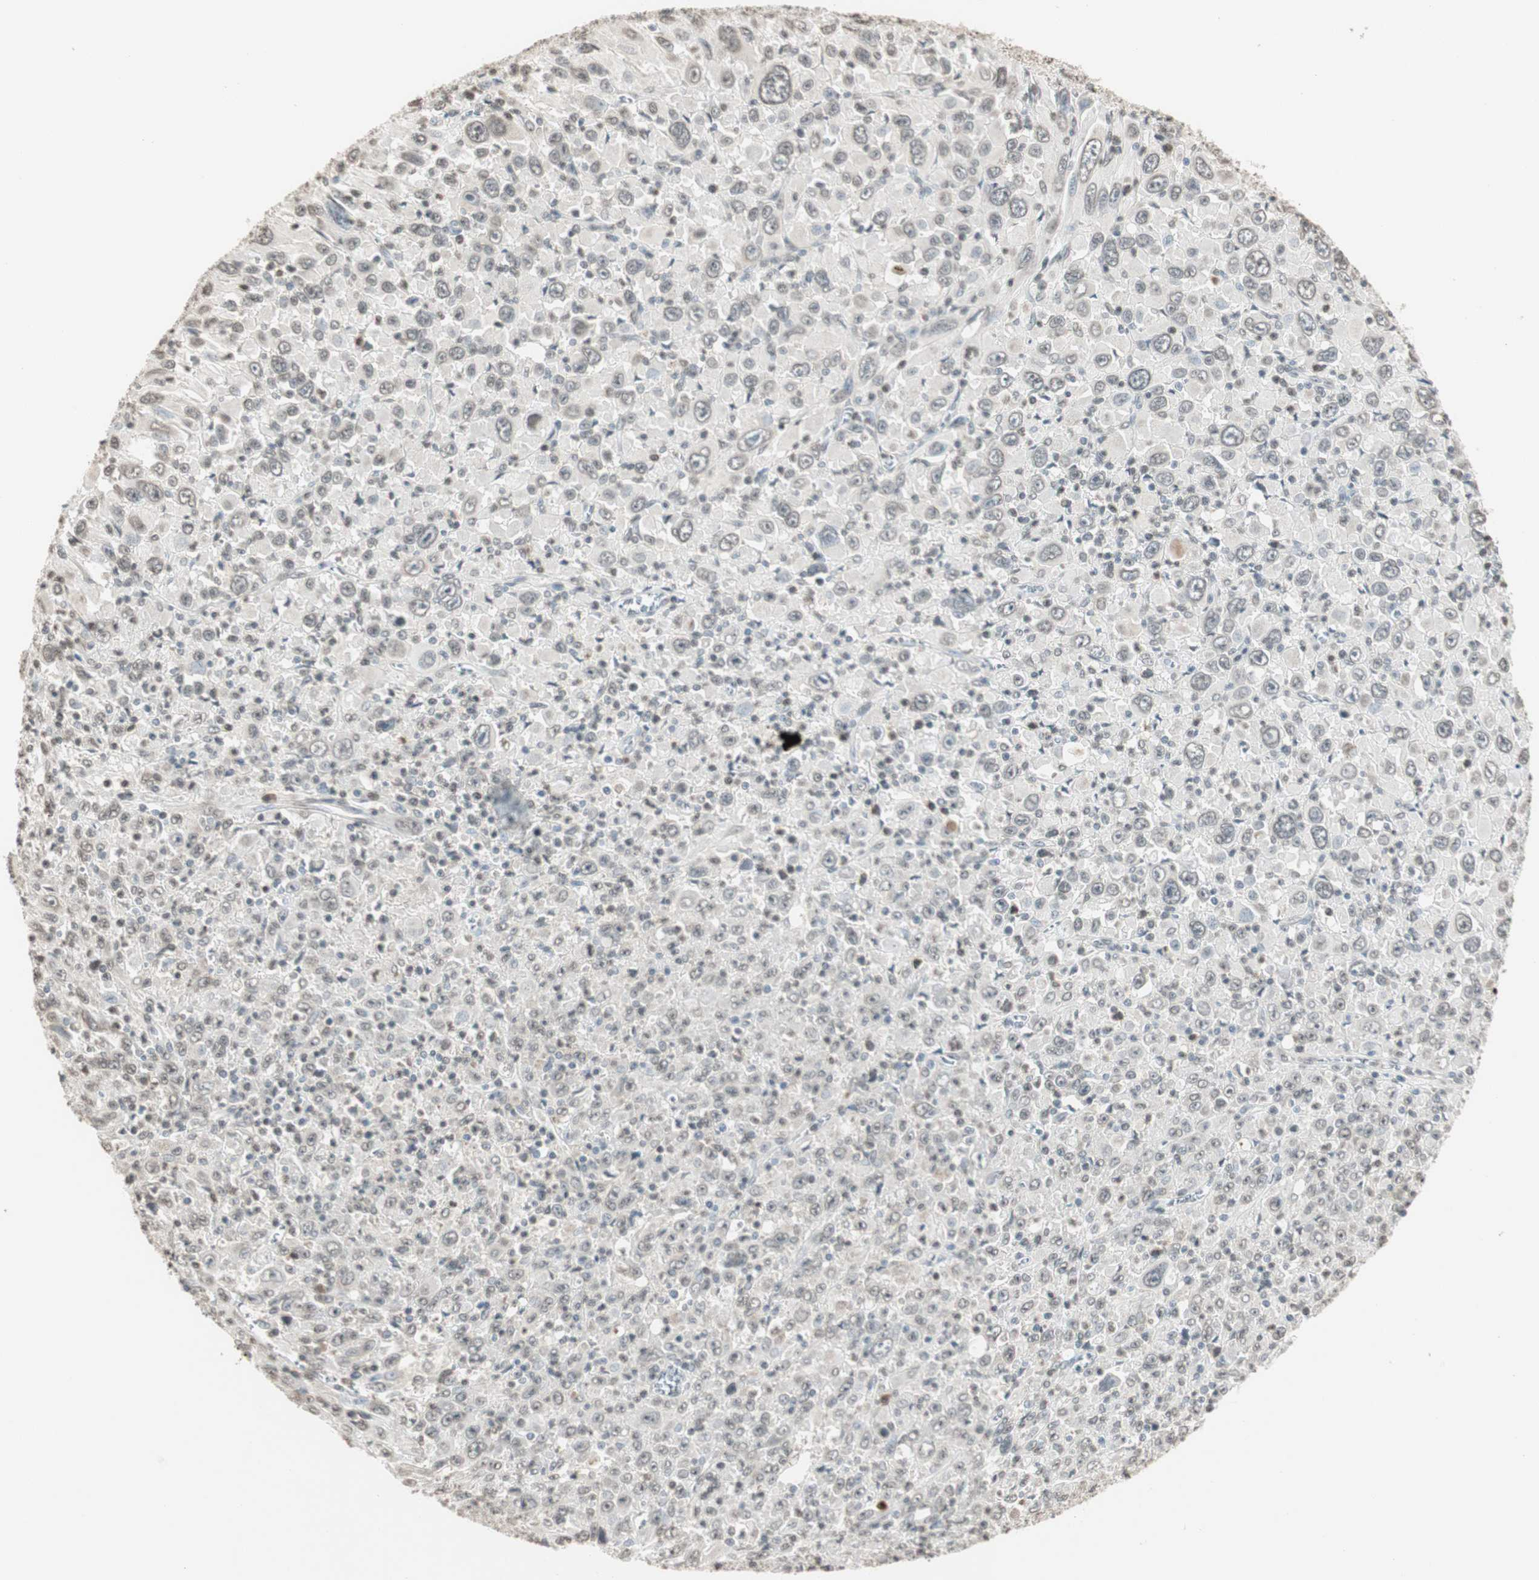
{"staining": {"intensity": "negative", "quantity": "none", "location": "none"}, "tissue": "melanoma", "cell_type": "Tumor cells", "image_type": "cancer", "snomed": [{"axis": "morphology", "description": "Malignant melanoma, Metastatic site"}, {"axis": "topography", "description": "Skin"}], "caption": "This is an immunohistochemistry (IHC) photomicrograph of melanoma. There is no positivity in tumor cells.", "gene": "PRELID1", "patient": {"sex": "female", "age": 56}}